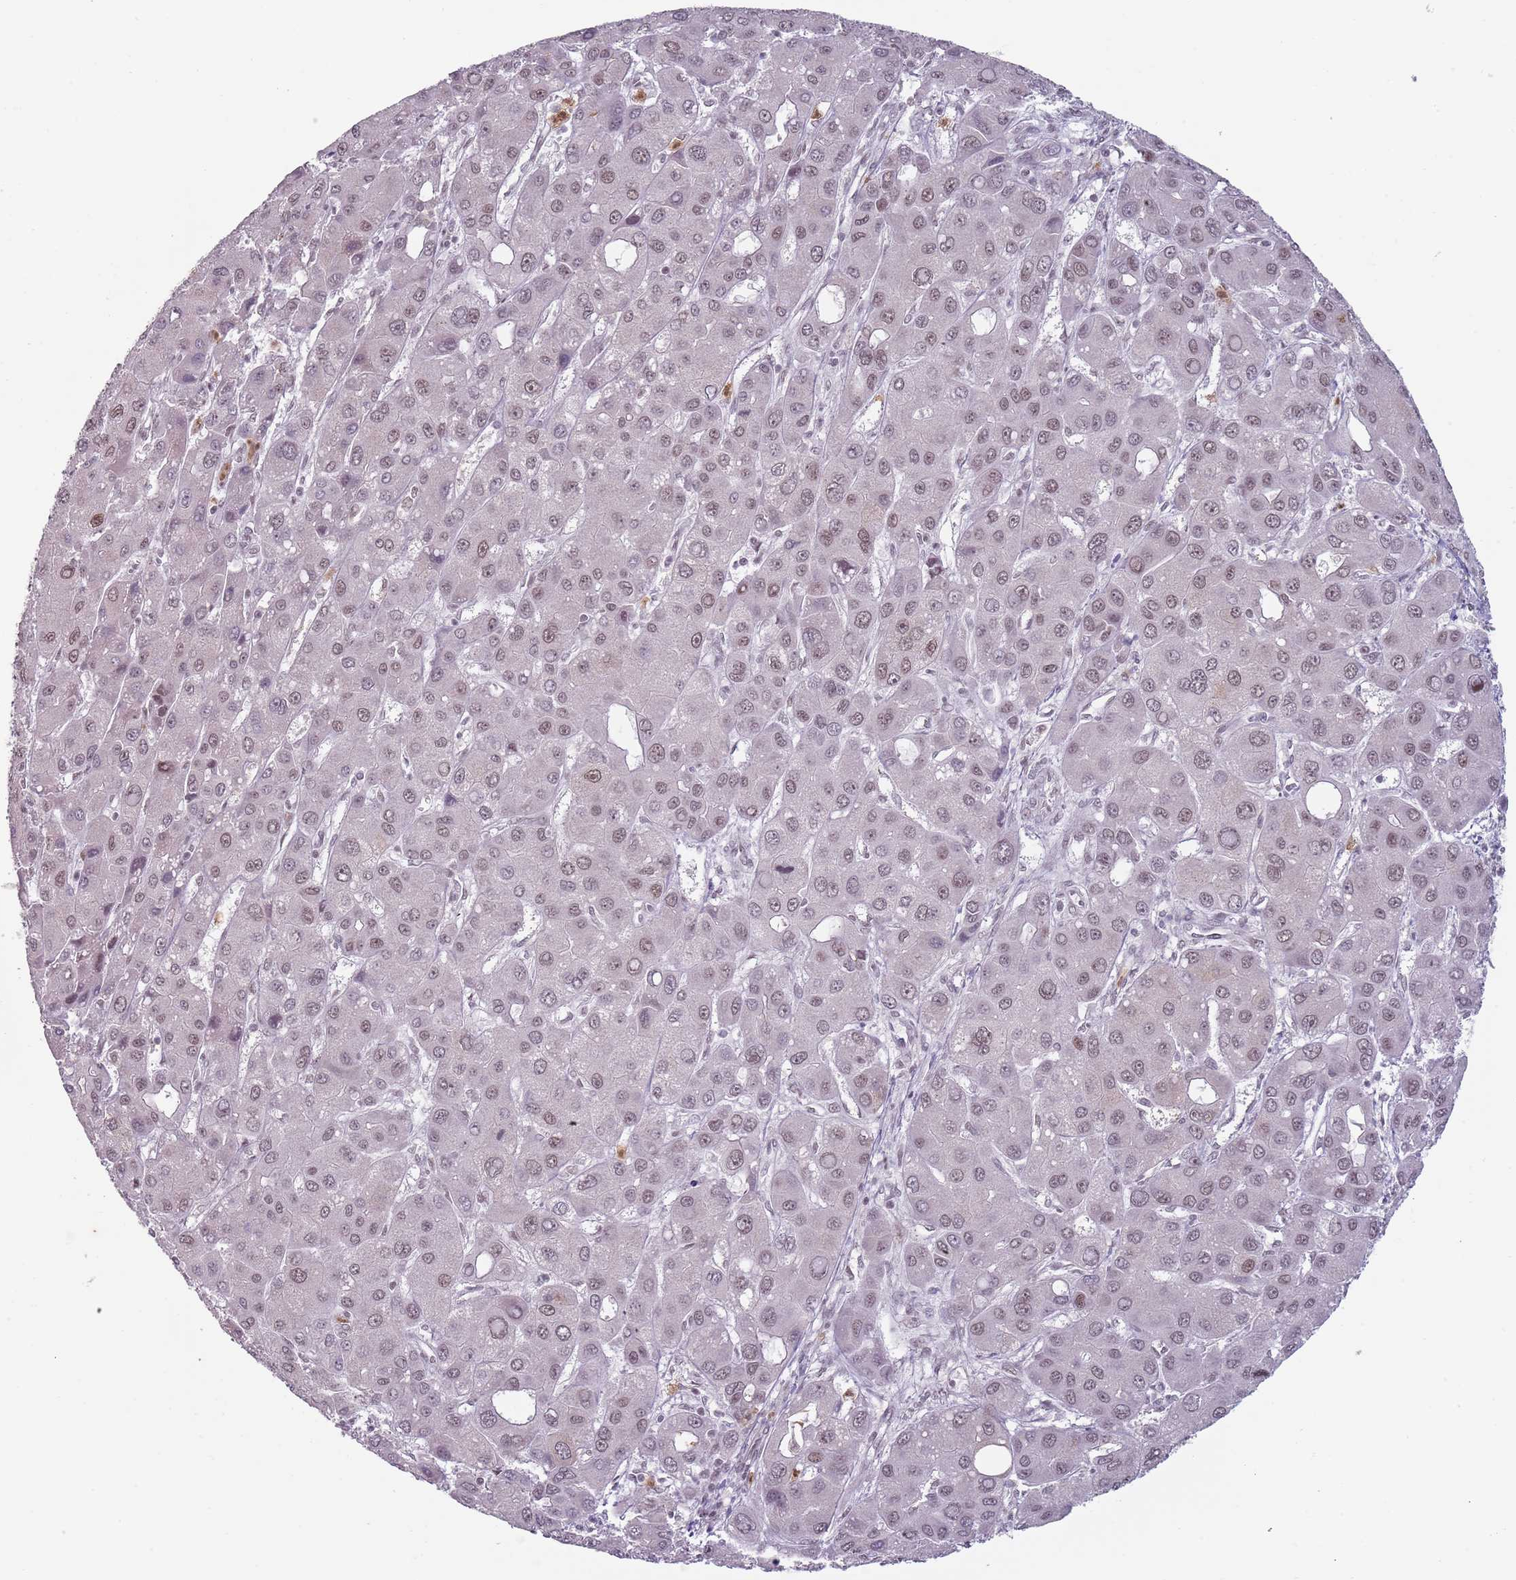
{"staining": {"intensity": "weak", "quantity": "25%-75%", "location": "nuclear"}, "tissue": "liver cancer", "cell_type": "Tumor cells", "image_type": "cancer", "snomed": [{"axis": "morphology", "description": "Carcinoma, Hepatocellular, NOS"}, {"axis": "topography", "description": "Liver"}], "caption": "Hepatocellular carcinoma (liver) stained for a protein (brown) exhibits weak nuclear positive positivity in approximately 25%-75% of tumor cells.", "gene": "REXO4", "patient": {"sex": "male", "age": 55}}